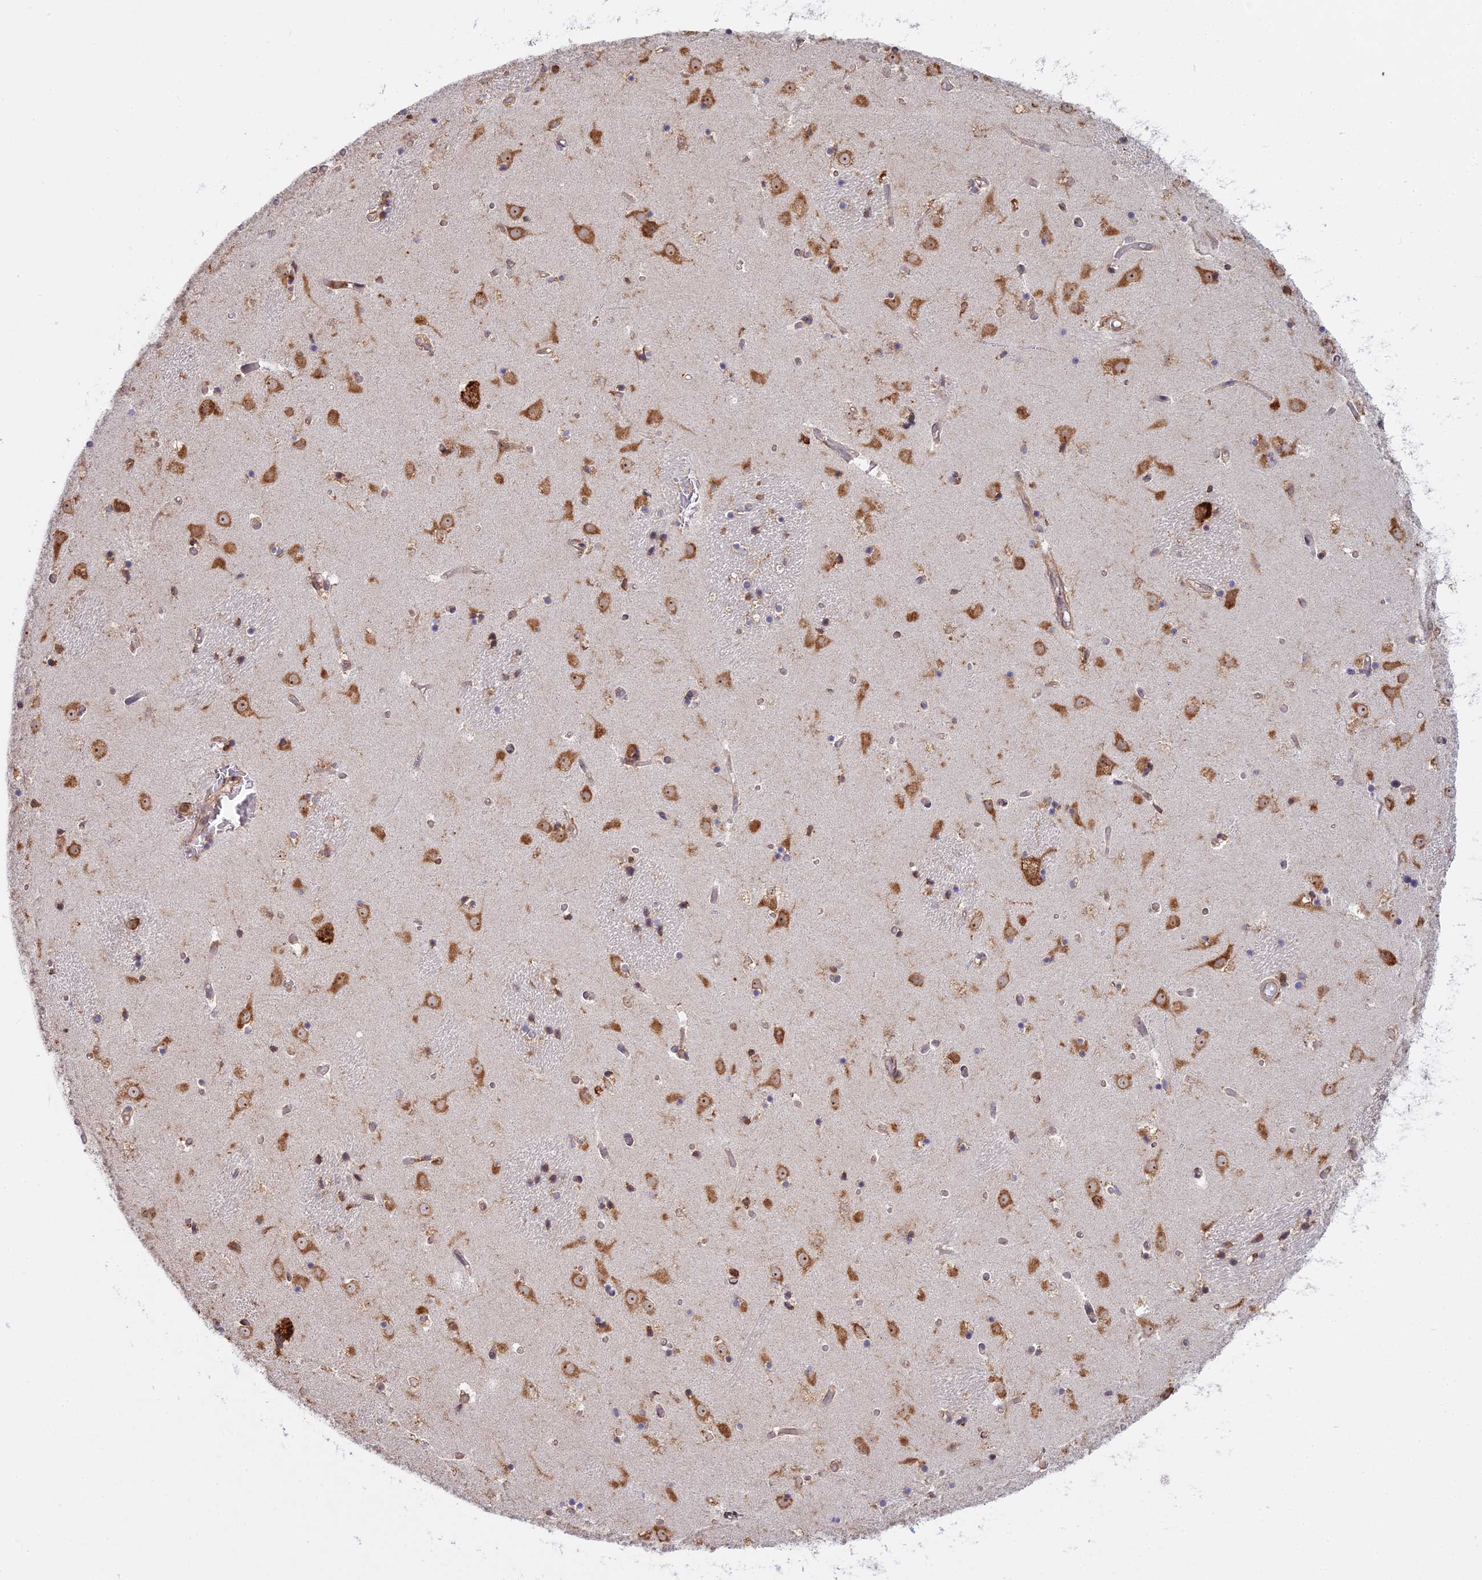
{"staining": {"intensity": "moderate", "quantity": ">75%", "location": "cytoplasmic/membranous"}, "tissue": "caudate", "cell_type": "Glial cells", "image_type": "normal", "snomed": [{"axis": "morphology", "description": "Normal tissue, NOS"}, {"axis": "topography", "description": "Lateral ventricle wall"}], "caption": "Moderate cytoplasmic/membranous staining for a protein is present in approximately >75% of glial cells of benign caudate using immunohistochemistry.", "gene": "RPL26", "patient": {"sex": "female", "age": 52}}